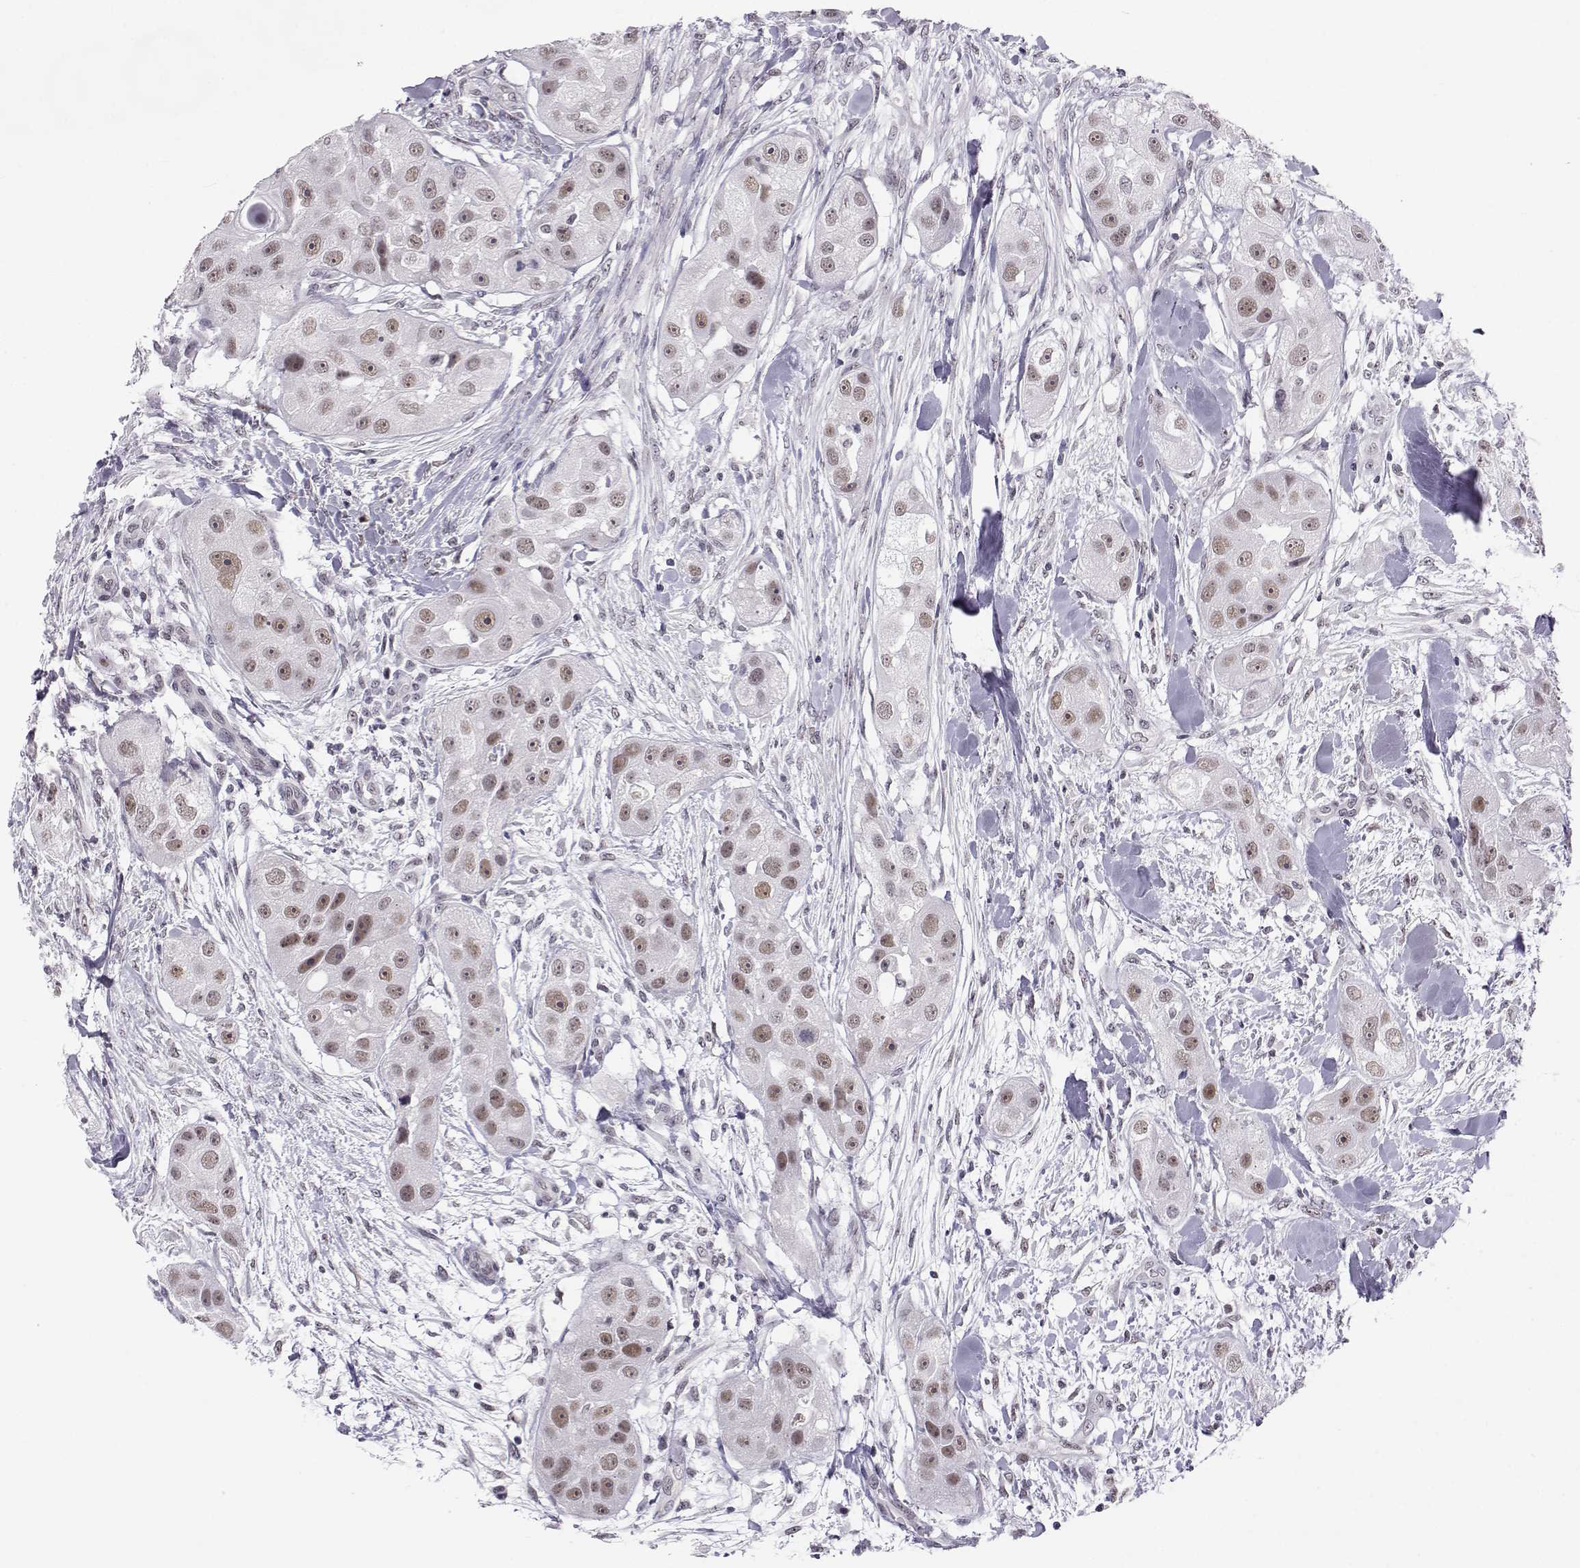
{"staining": {"intensity": "weak", "quantity": ">75%", "location": "nuclear"}, "tissue": "head and neck cancer", "cell_type": "Tumor cells", "image_type": "cancer", "snomed": [{"axis": "morphology", "description": "Squamous cell carcinoma, NOS"}, {"axis": "topography", "description": "Head-Neck"}], "caption": "Weak nuclear positivity is identified in about >75% of tumor cells in head and neck squamous cell carcinoma. The staining was performed using DAB (3,3'-diaminobenzidine) to visualize the protein expression in brown, while the nuclei were stained in blue with hematoxylin (Magnification: 20x).", "gene": "MED26", "patient": {"sex": "male", "age": 51}}